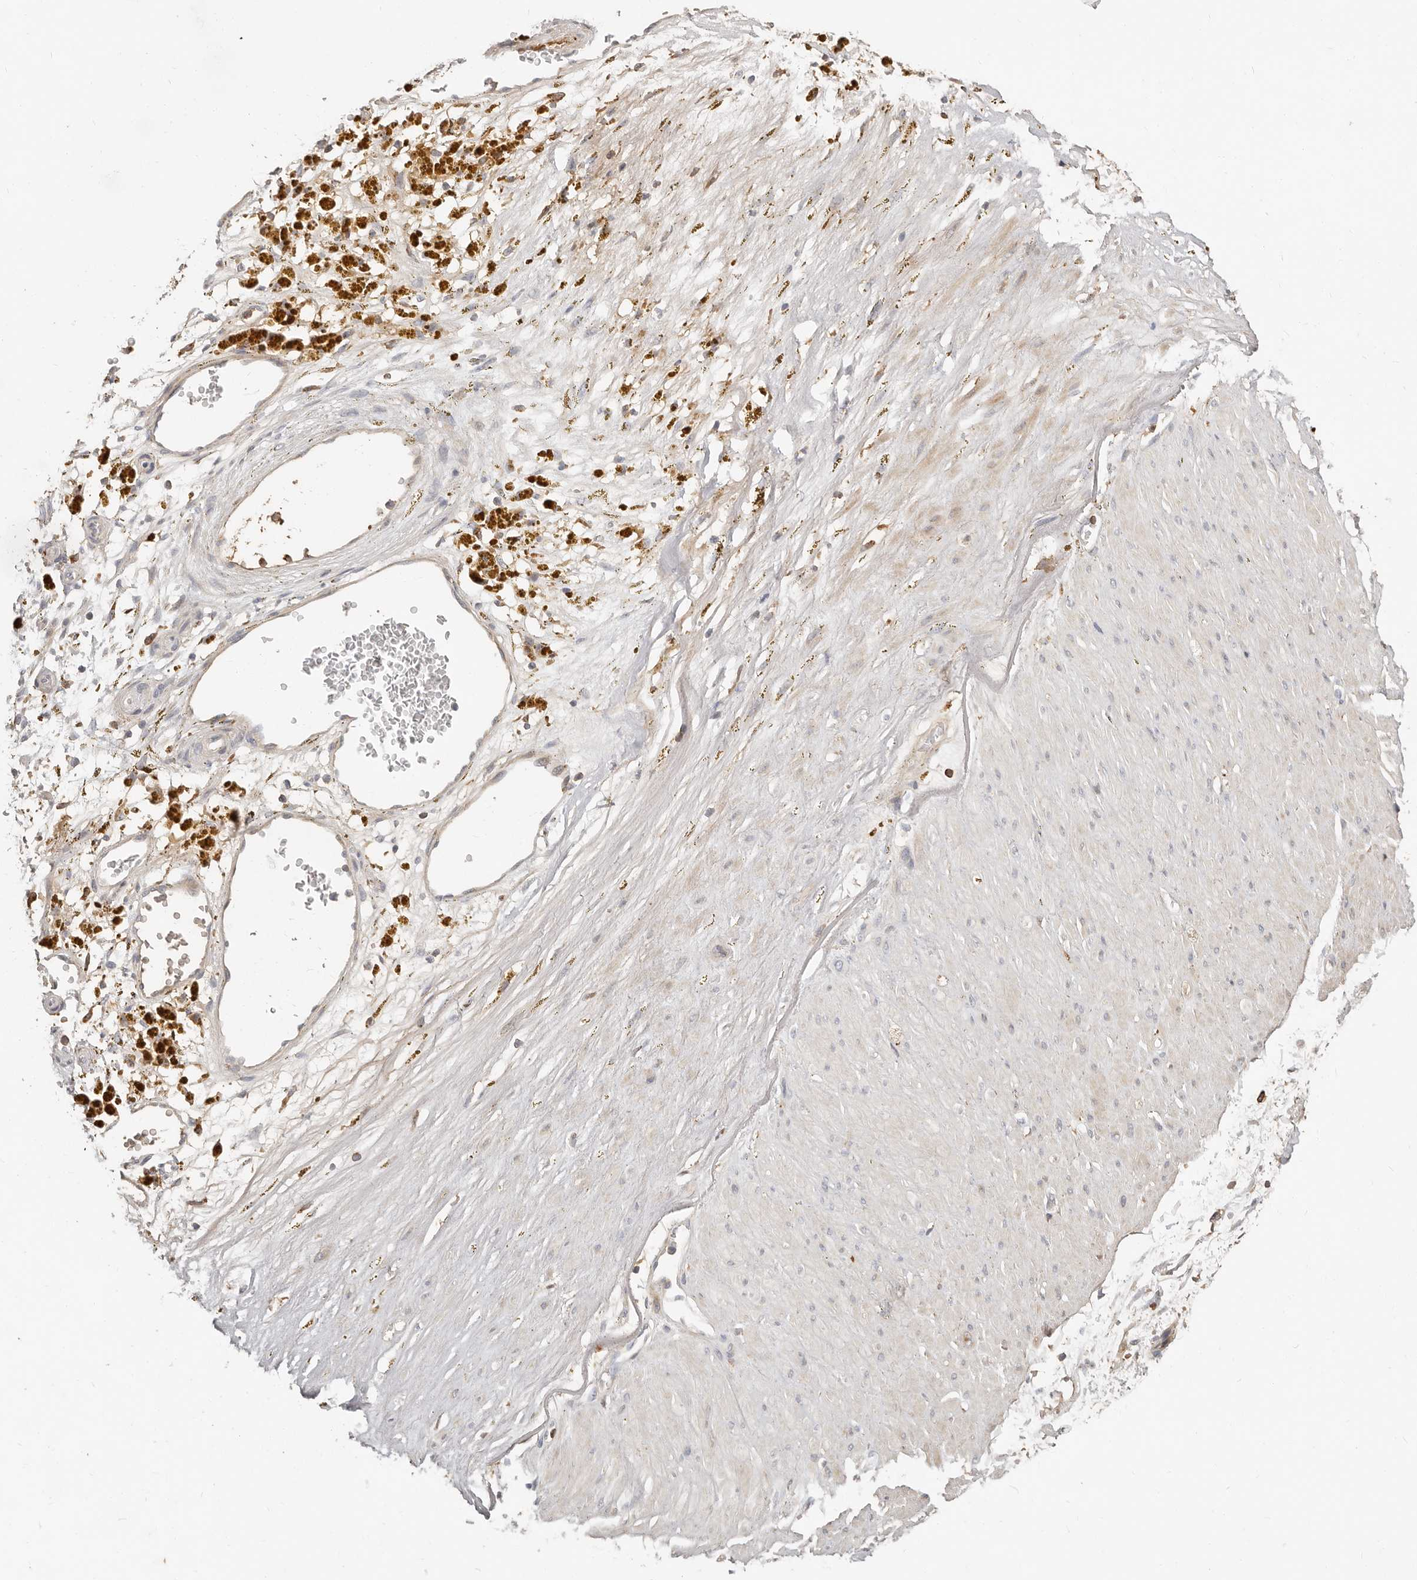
{"staining": {"intensity": "moderate", "quantity": "<25%", "location": "cytoplasmic/membranous"}, "tissue": "adipose tissue", "cell_type": "Adipocytes", "image_type": "normal", "snomed": [{"axis": "morphology", "description": "Normal tissue, NOS"}, {"axis": "topography", "description": "Soft tissue"}], "caption": "A high-resolution photomicrograph shows immunohistochemistry (IHC) staining of normal adipose tissue, which demonstrates moderate cytoplasmic/membranous expression in approximately <25% of adipocytes. (Stains: DAB in brown, nuclei in blue, Microscopy: brightfield microscopy at high magnification).", "gene": "MTFR2", "patient": {"sex": "male", "age": 72}}